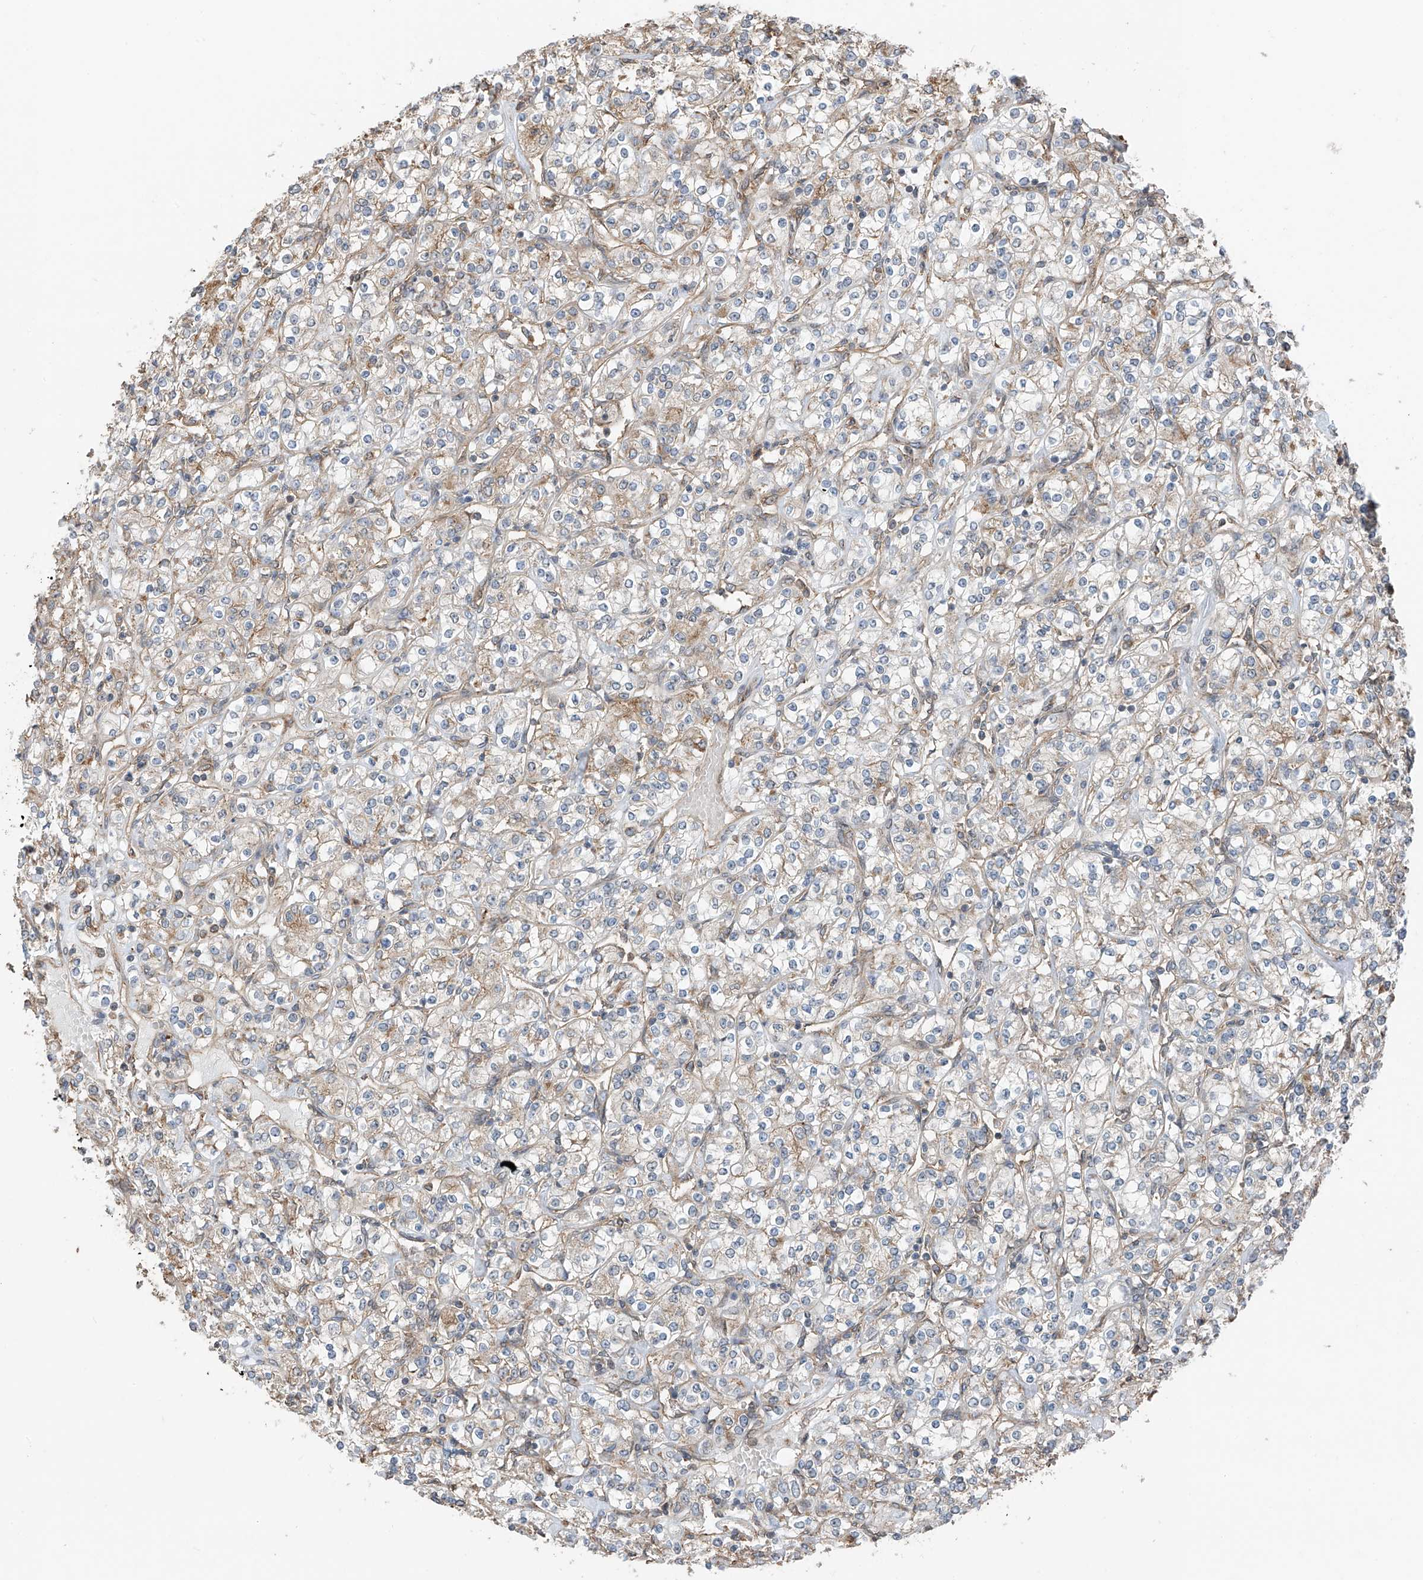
{"staining": {"intensity": "weak", "quantity": "25%-75%", "location": "cytoplasmic/membranous"}, "tissue": "renal cancer", "cell_type": "Tumor cells", "image_type": "cancer", "snomed": [{"axis": "morphology", "description": "Adenocarcinoma, NOS"}, {"axis": "topography", "description": "Kidney"}], "caption": "Immunohistochemical staining of renal cancer shows low levels of weak cytoplasmic/membranous staining in approximately 25%-75% of tumor cells. The staining is performed using DAB brown chromogen to label protein expression. The nuclei are counter-stained blue using hematoxylin.", "gene": "ZNF189", "patient": {"sex": "male", "age": 77}}